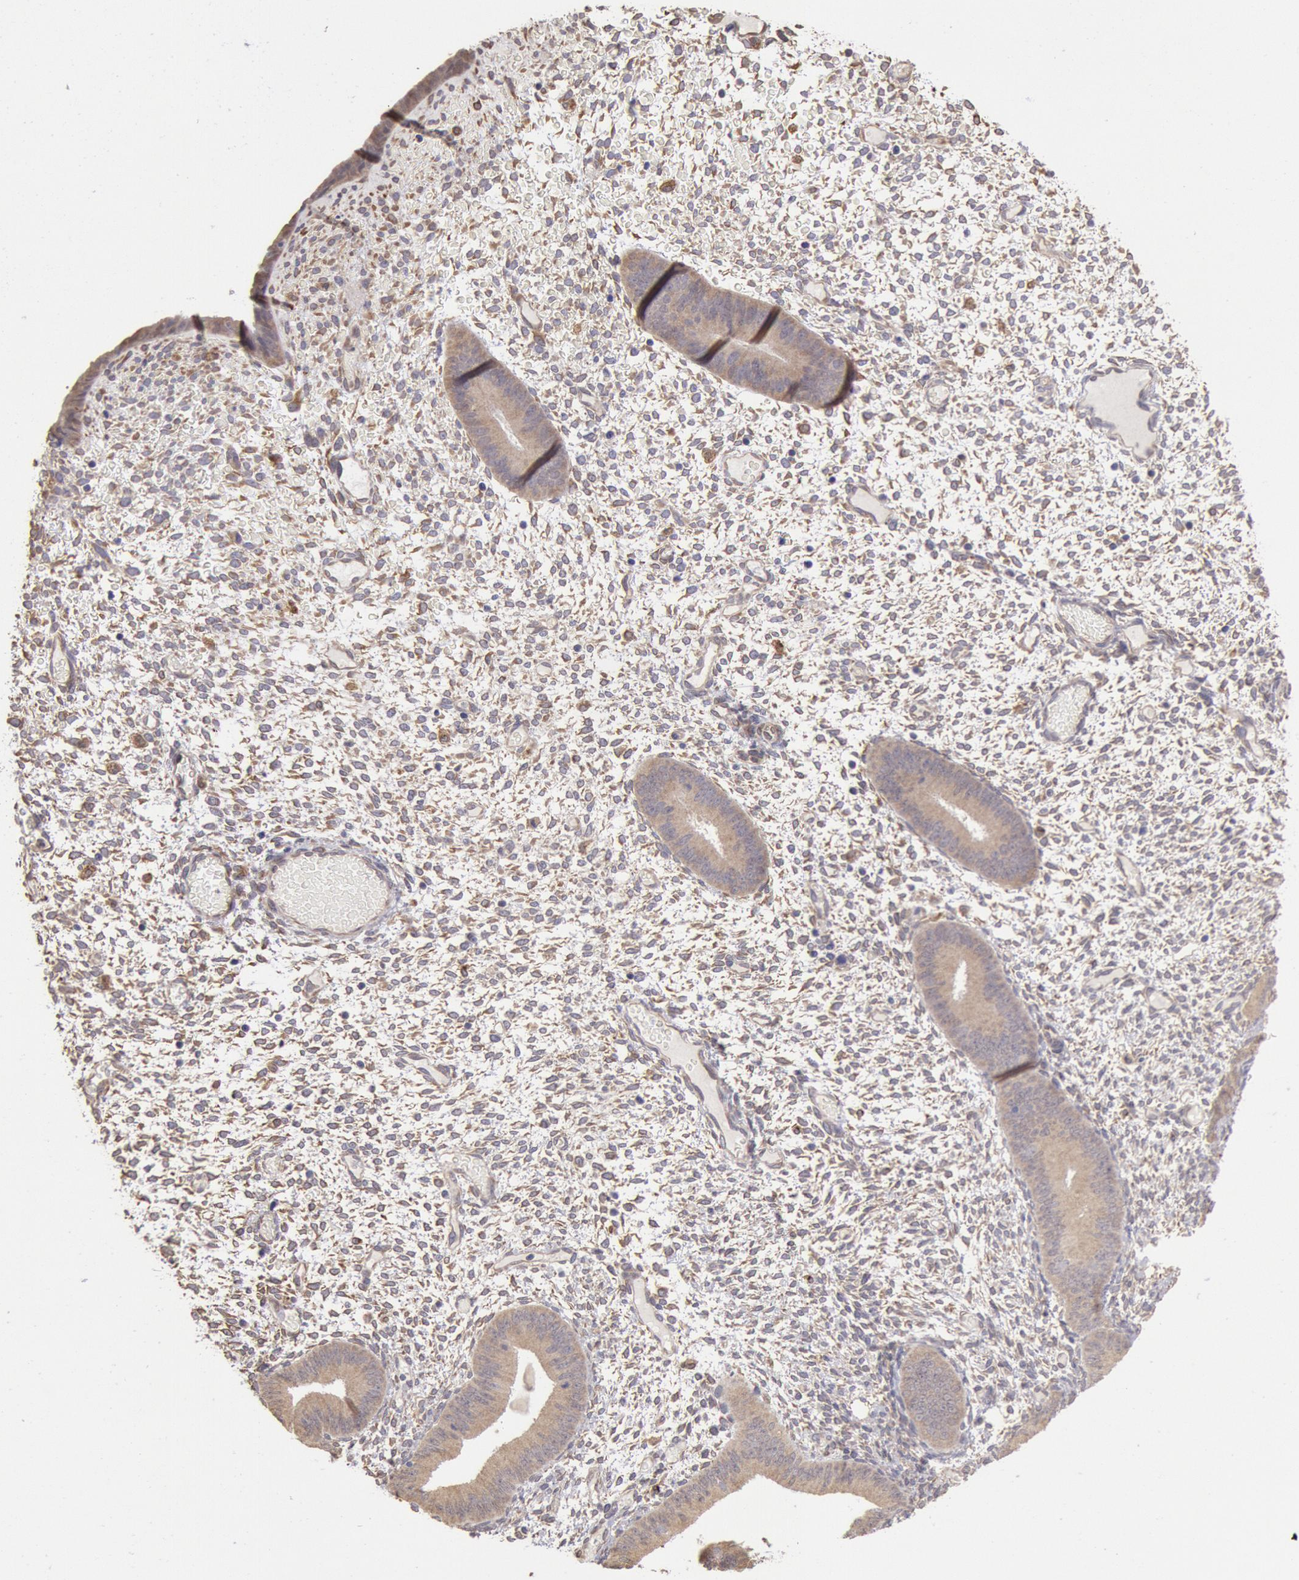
{"staining": {"intensity": "moderate", "quantity": "25%-75%", "location": "cytoplasmic/membranous,nuclear"}, "tissue": "endometrium", "cell_type": "Cells in endometrial stroma", "image_type": "normal", "snomed": [{"axis": "morphology", "description": "Normal tissue, NOS"}, {"axis": "topography", "description": "Endometrium"}], "caption": "This image exhibits immunohistochemistry staining of normal human endometrium, with medium moderate cytoplasmic/membranous,nuclear positivity in about 25%-75% of cells in endometrial stroma.", "gene": "COMT", "patient": {"sex": "female", "age": 42}}